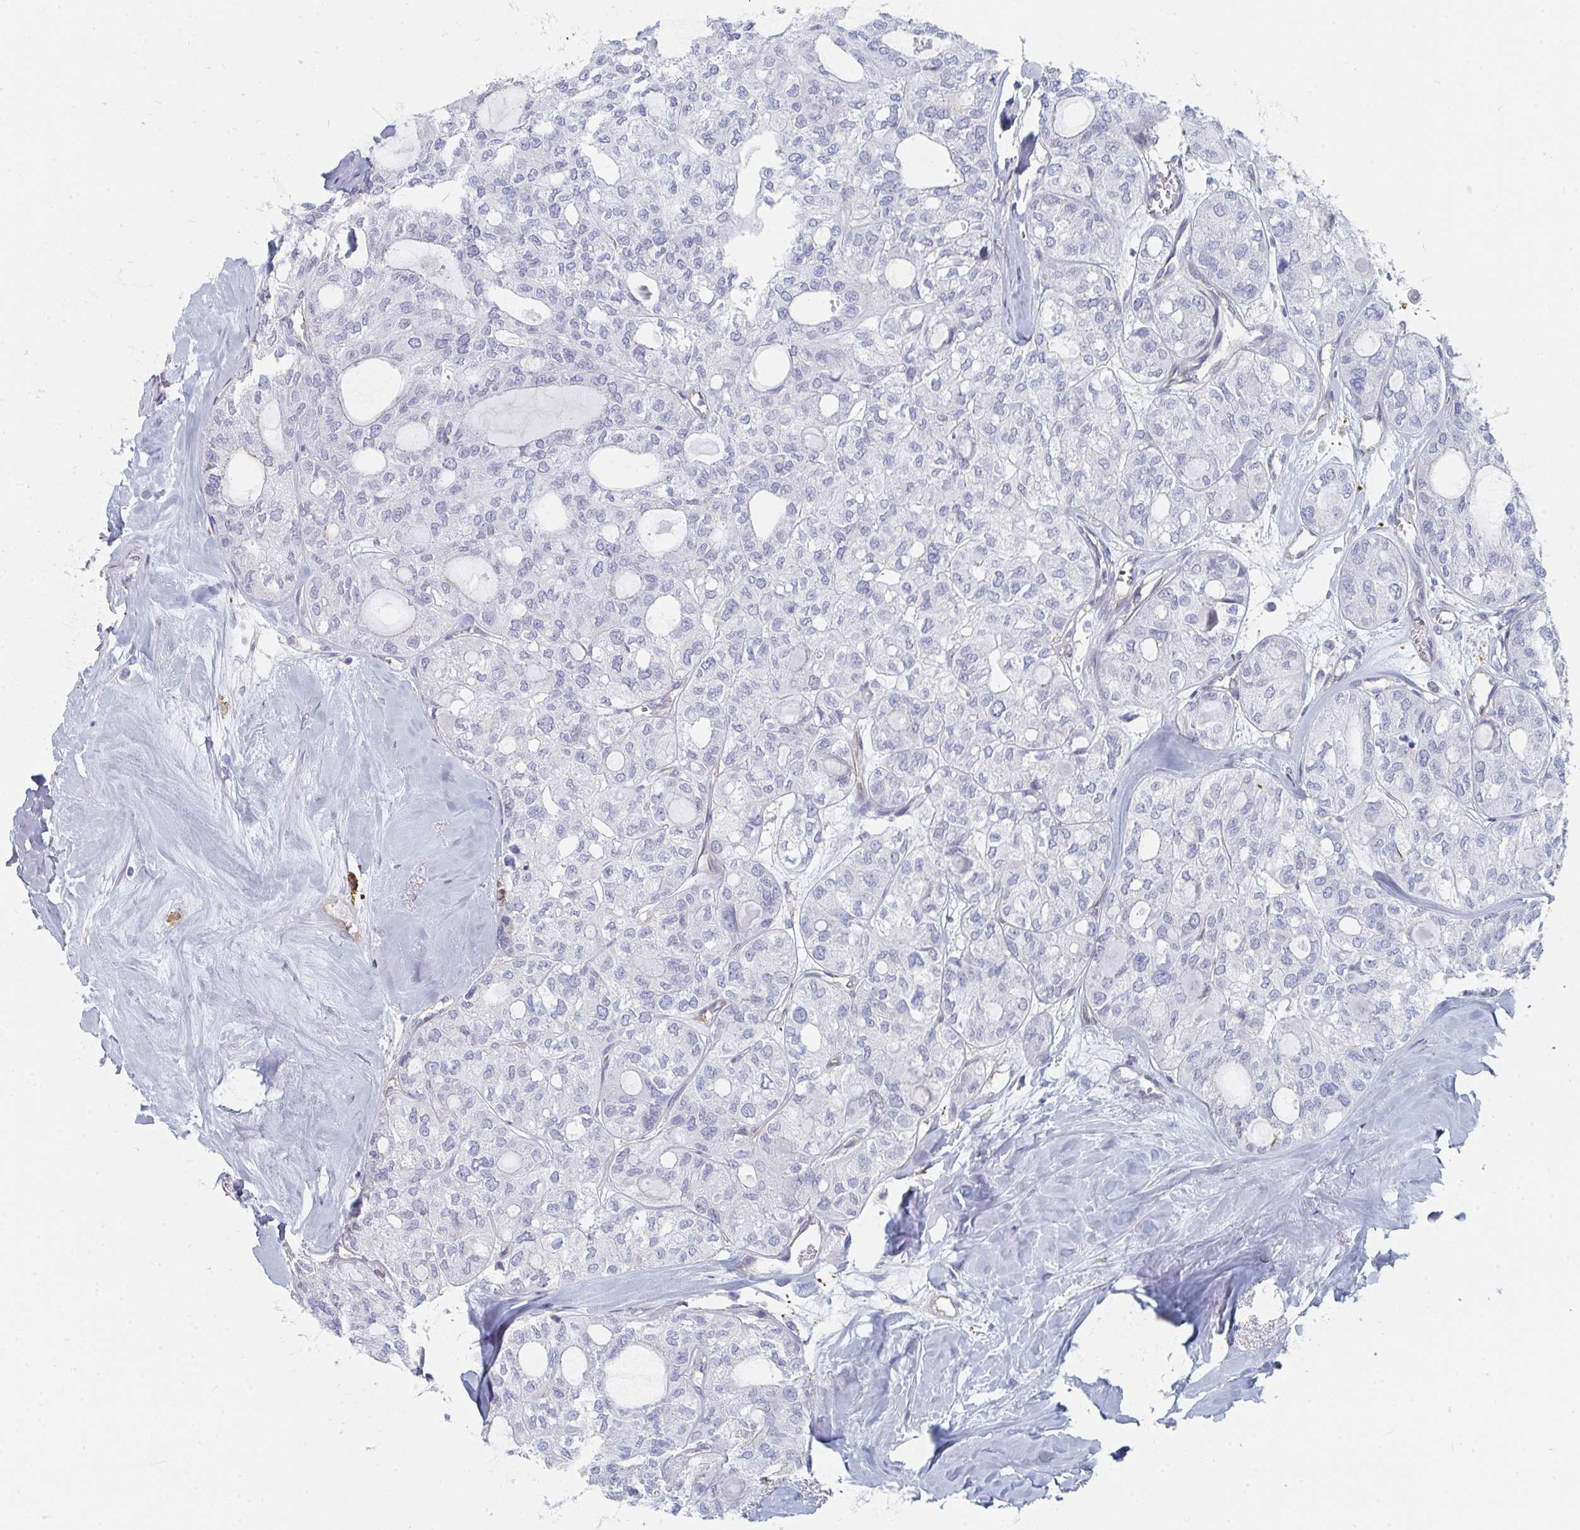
{"staining": {"intensity": "negative", "quantity": "none", "location": "none"}, "tissue": "thyroid cancer", "cell_type": "Tumor cells", "image_type": "cancer", "snomed": [{"axis": "morphology", "description": "Follicular adenoma carcinoma, NOS"}, {"axis": "topography", "description": "Thyroid gland"}], "caption": "Immunohistochemistry (IHC) photomicrograph of human thyroid cancer stained for a protein (brown), which demonstrates no expression in tumor cells. (Stains: DAB immunohistochemistry (IHC) with hematoxylin counter stain, Microscopy: brightfield microscopy at high magnification).", "gene": "DAB2", "patient": {"sex": "male", "age": 75}}